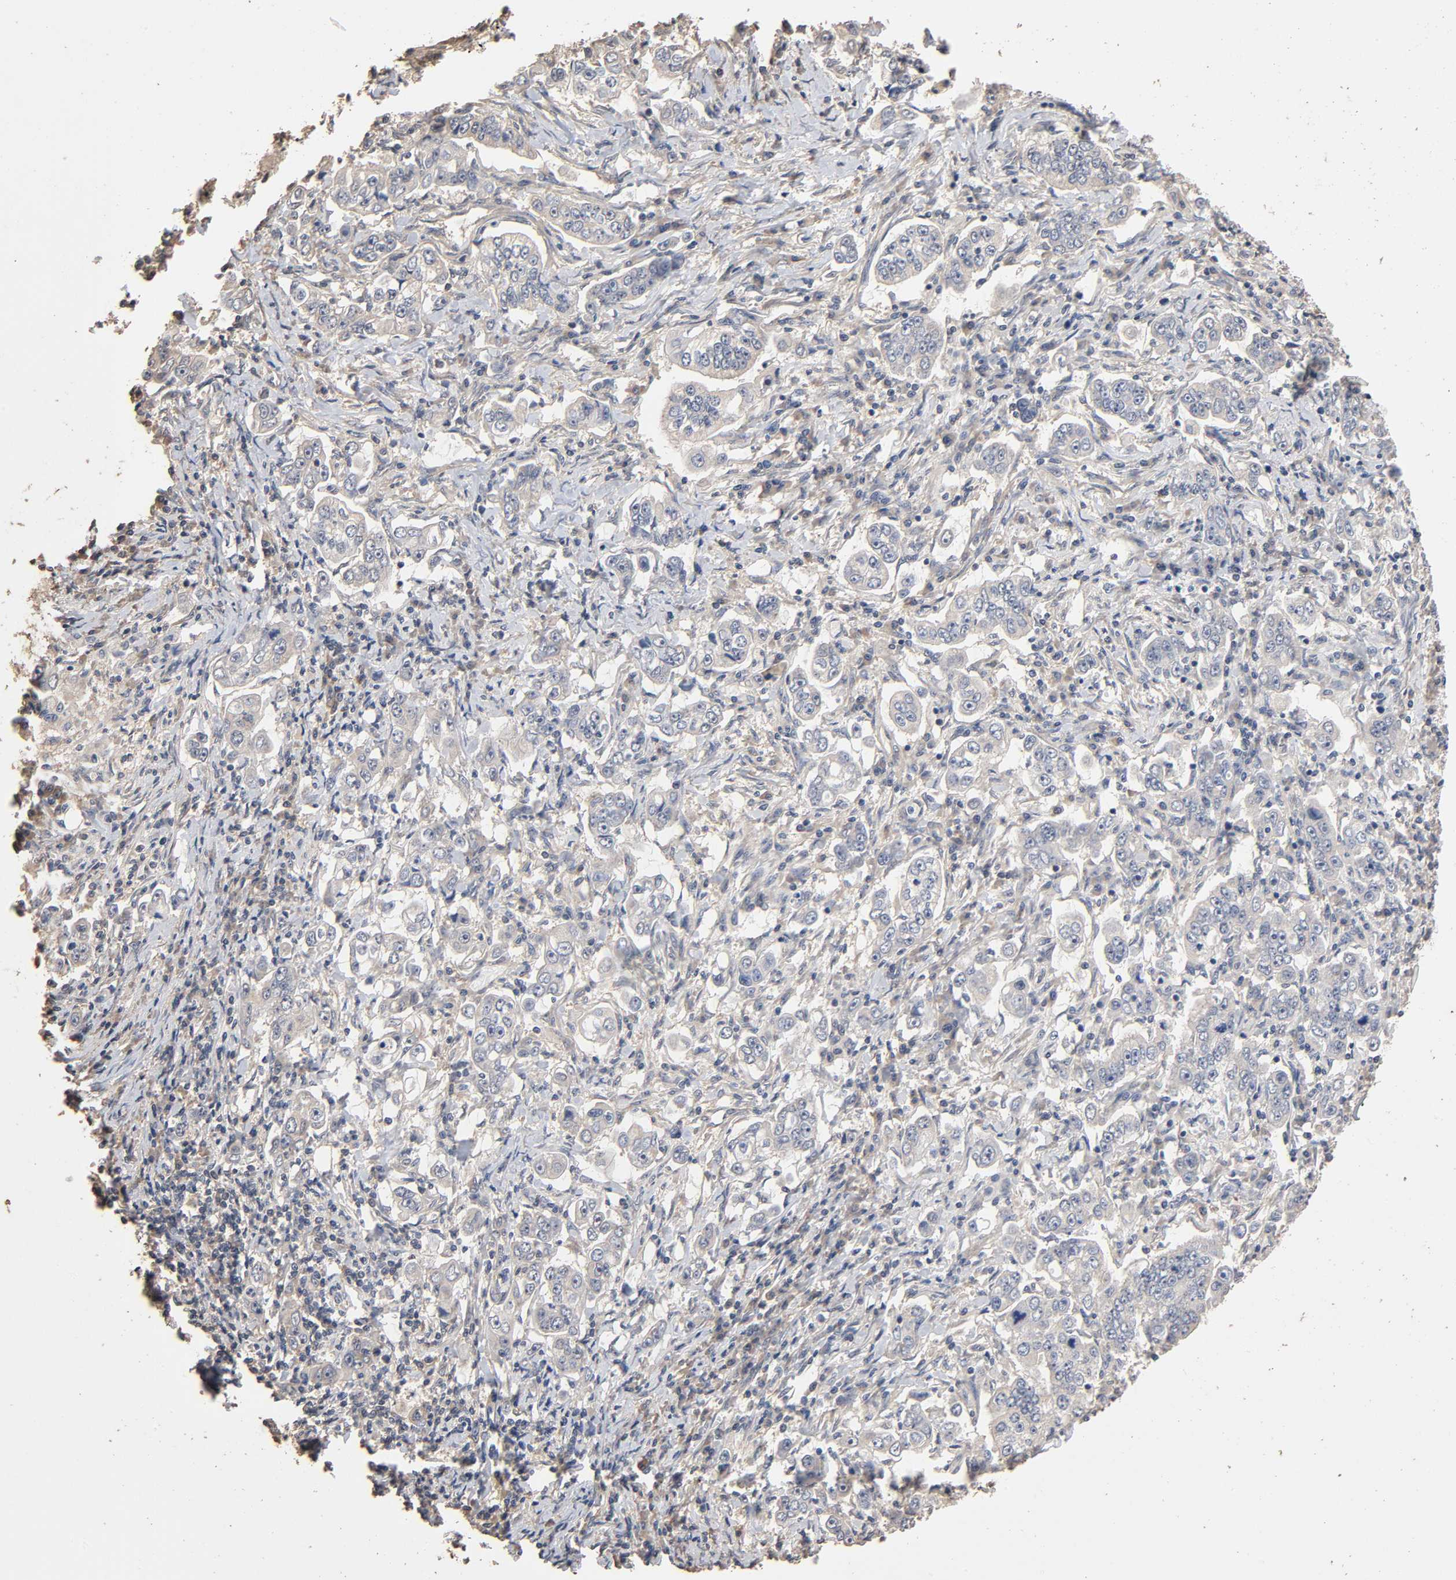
{"staining": {"intensity": "weak", "quantity": "25%-75%", "location": "cytoplasmic/membranous"}, "tissue": "stomach cancer", "cell_type": "Tumor cells", "image_type": "cancer", "snomed": [{"axis": "morphology", "description": "Adenocarcinoma, NOS"}, {"axis": "topography", "description": "Stomach, lower"}], "caption": "Human stomach adenocarcinoma stained for a protein (brown) displays weak cytoplasmic/membranous positive staining in approximately 25%-75% of tumor cells.", "gene": "ARHGEF7", "patient": {"sex": "female", "age": 72}}